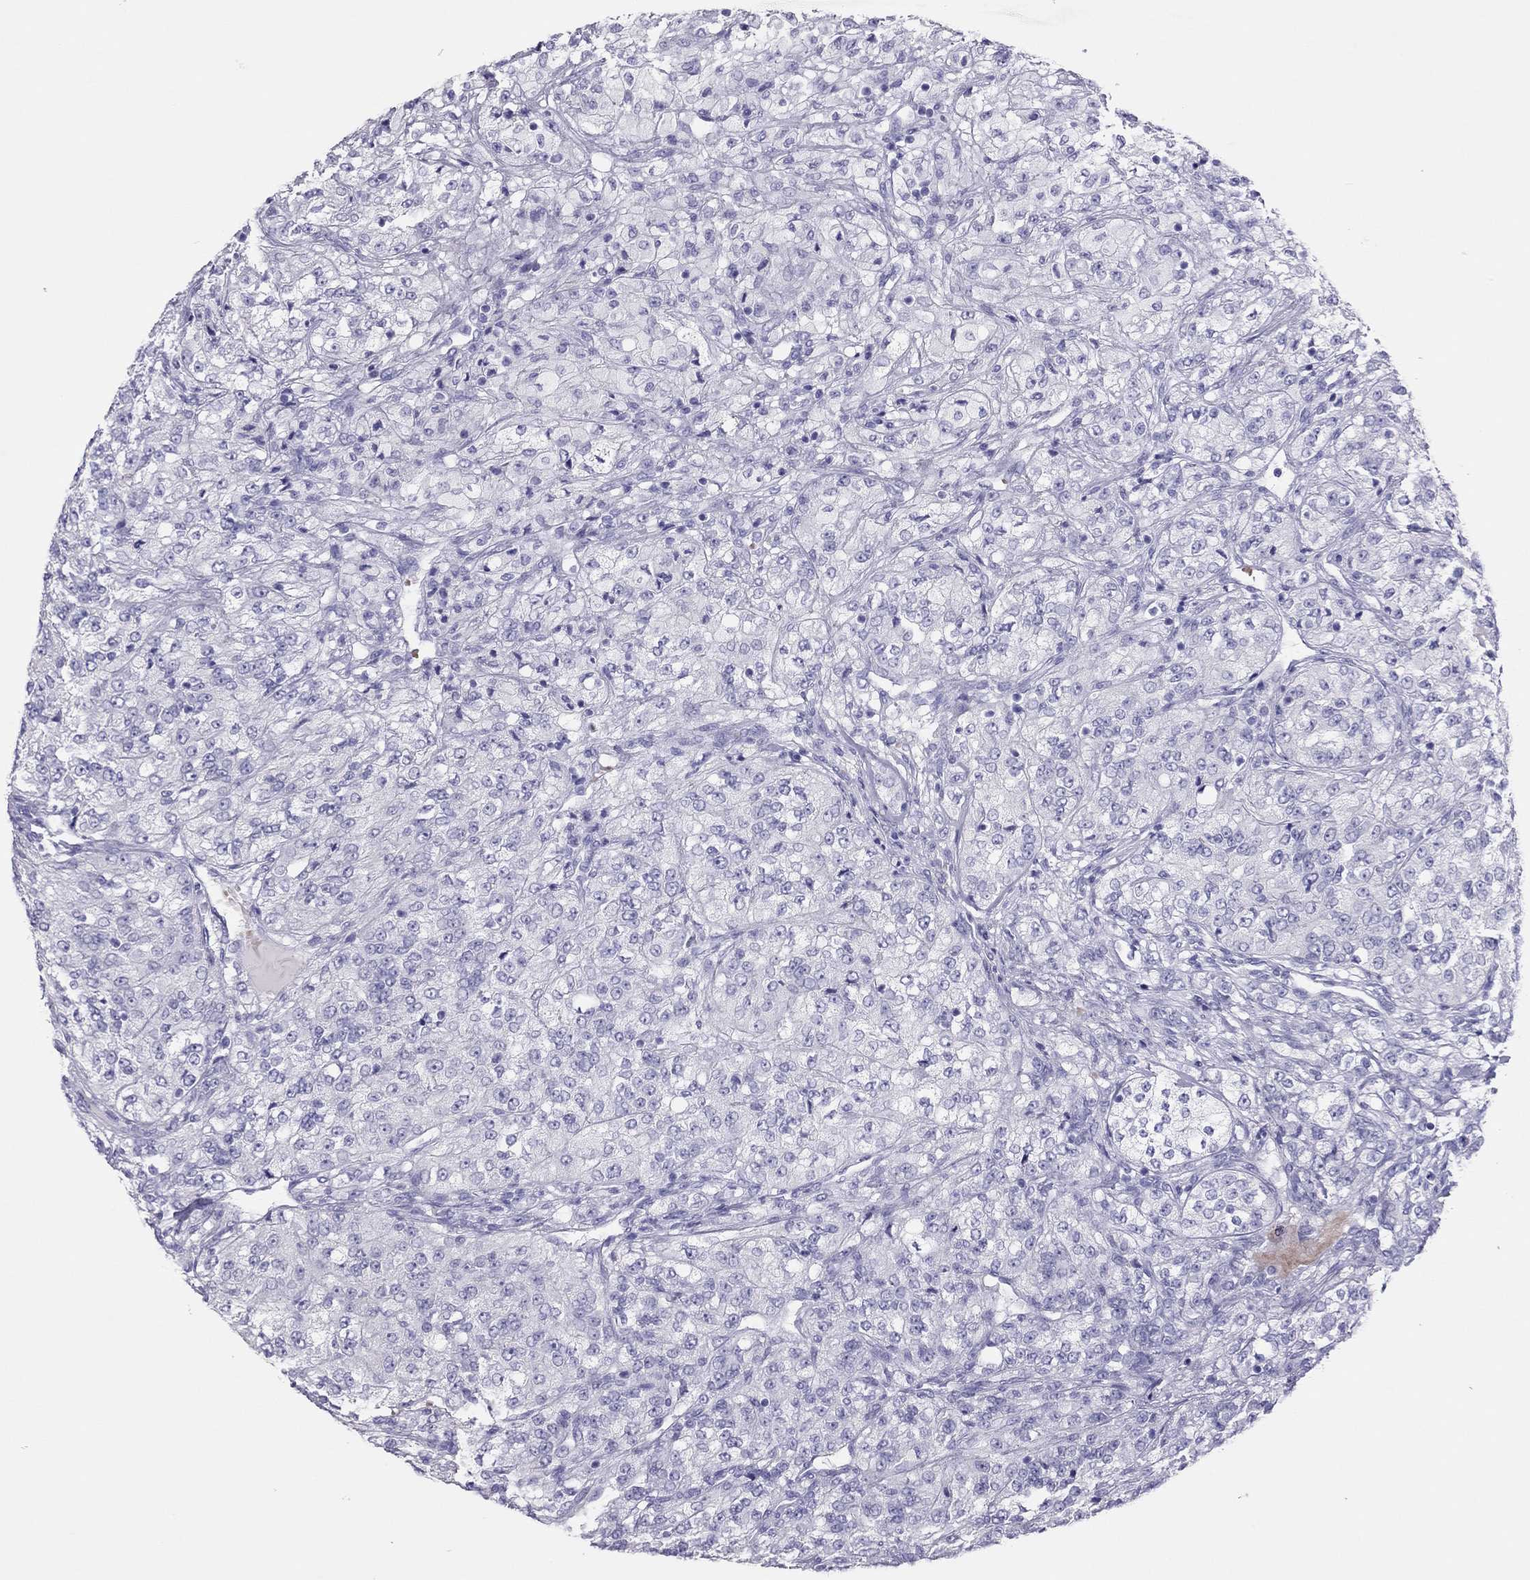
{"staining": {"intensity": "negative", "quantity": "none", "location": "none"}, "tissue": "renal cancer", "cell_type": "Tumor cells", "image_type": "cancer", "snomed": [{"axis": "morphology", "description": "Adenocarcinoma, NOS"}, {"axis": "topography", "description": "Kidney"}], "caption": "High power microscopy histopathology image of an IHC micrograph of renal adenocarcinoma, revealing no significant staining in tumor cells. (Stains: DAB IHC with hematoxylin counter stain, Microscopy: brightfield microscopy at high magnification).", "gene": "TSHB", "patient": {"sex": "female", "age": 63}}